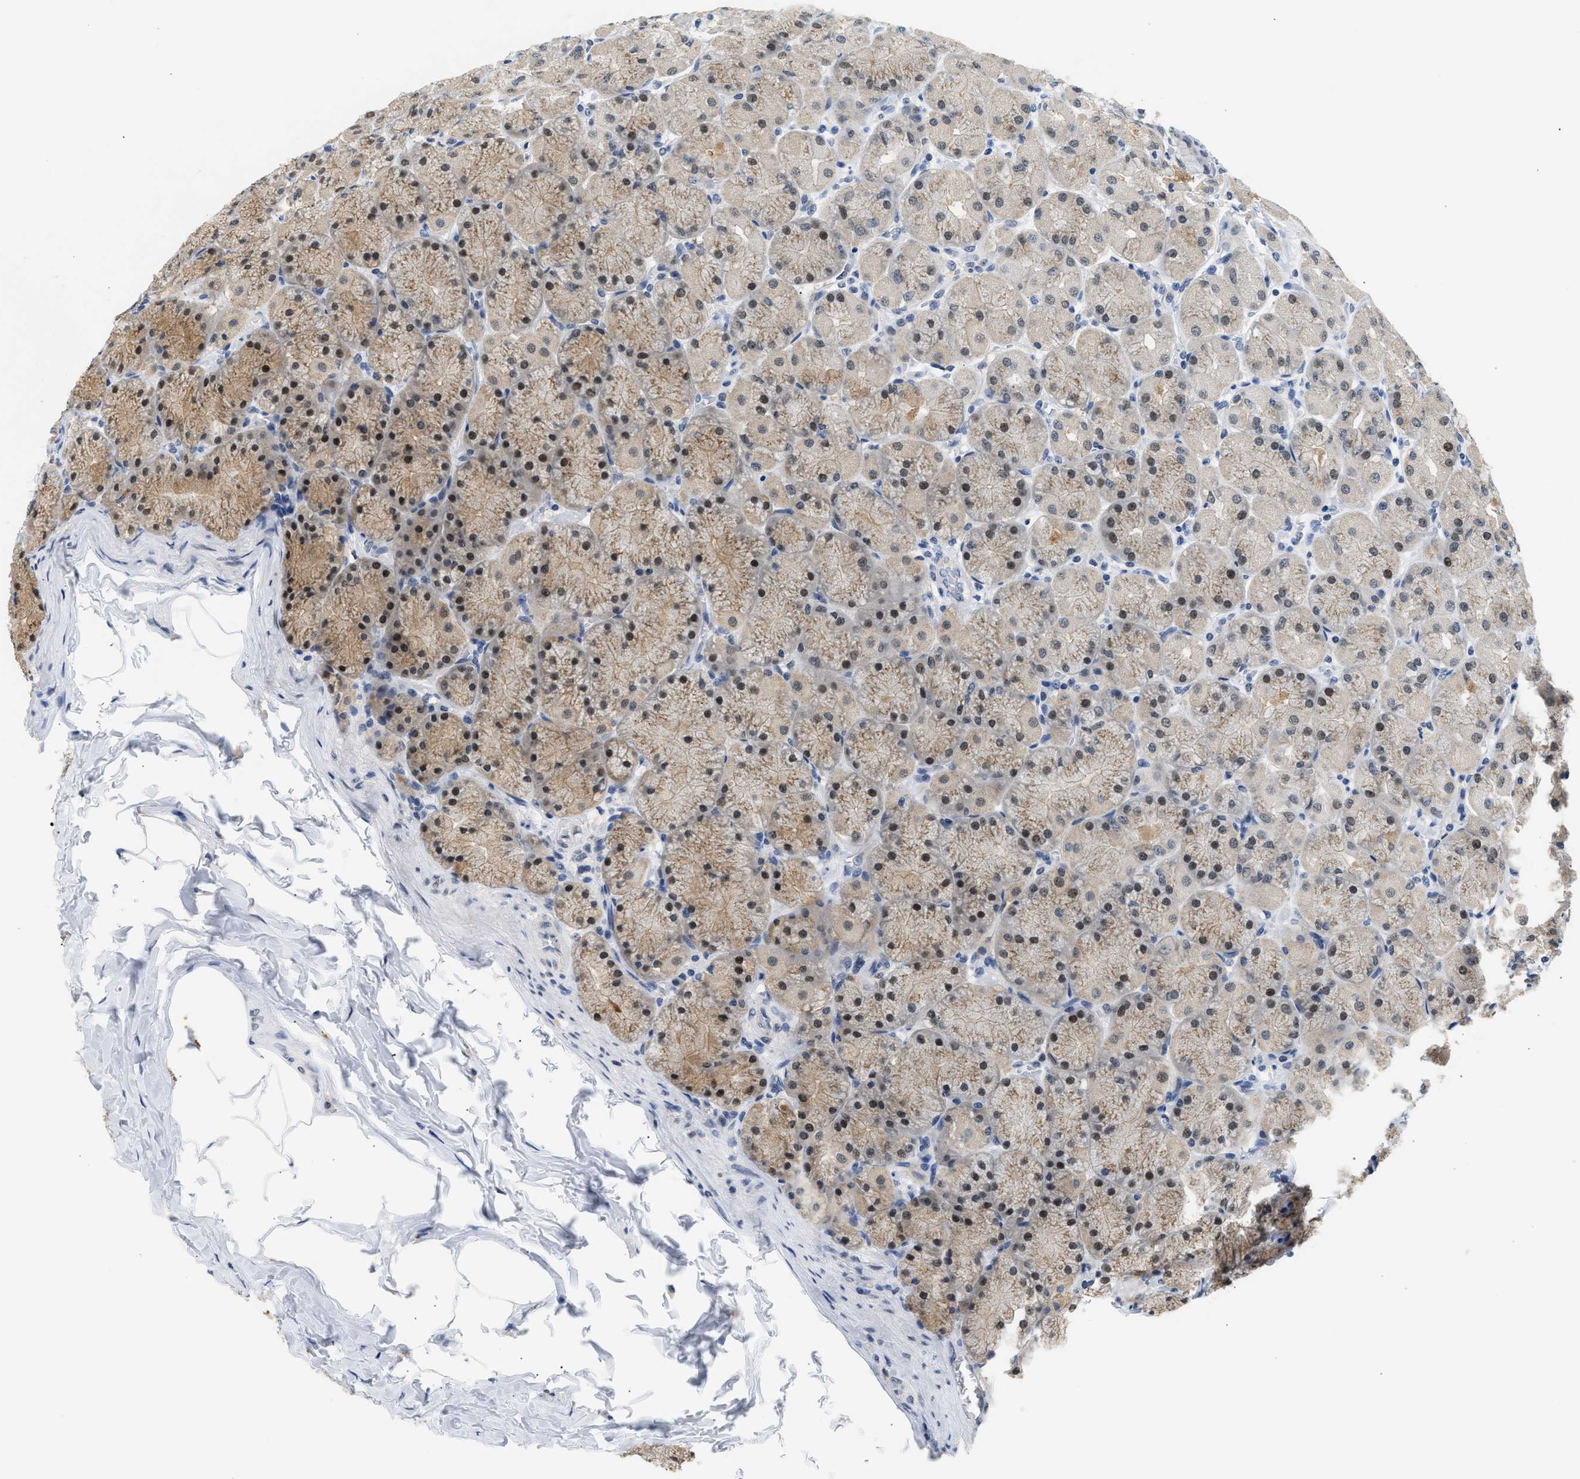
{"staining": {"intensity": "moderate", "quantity": "25%-75%", "location": "cytoplasmic/membranous,nuclear"}, "tissue": "stomach", "cell_type": "Glandular cells", "image_type": "normal", "snomed": [{"axis": "morphology", "description": "Normal tissue, NOS"}, {"axis": "topography", "description": "Stomach, upper"}], "caption": "Unremarkable stomach demonstrates moderate cytoplasmic/membranous,nuclear expression in approximately 25%-75% of glandular cells, visualized by immunohistochemistry. The staining is performed using DAB (3,3'-diaminobenzidine) brown chromogen to label protein expression. The nuclei are counter-stained blue using hematoxylin.", "gene": "PPM1L", "patient": {"sex": "female", "age": 56}}